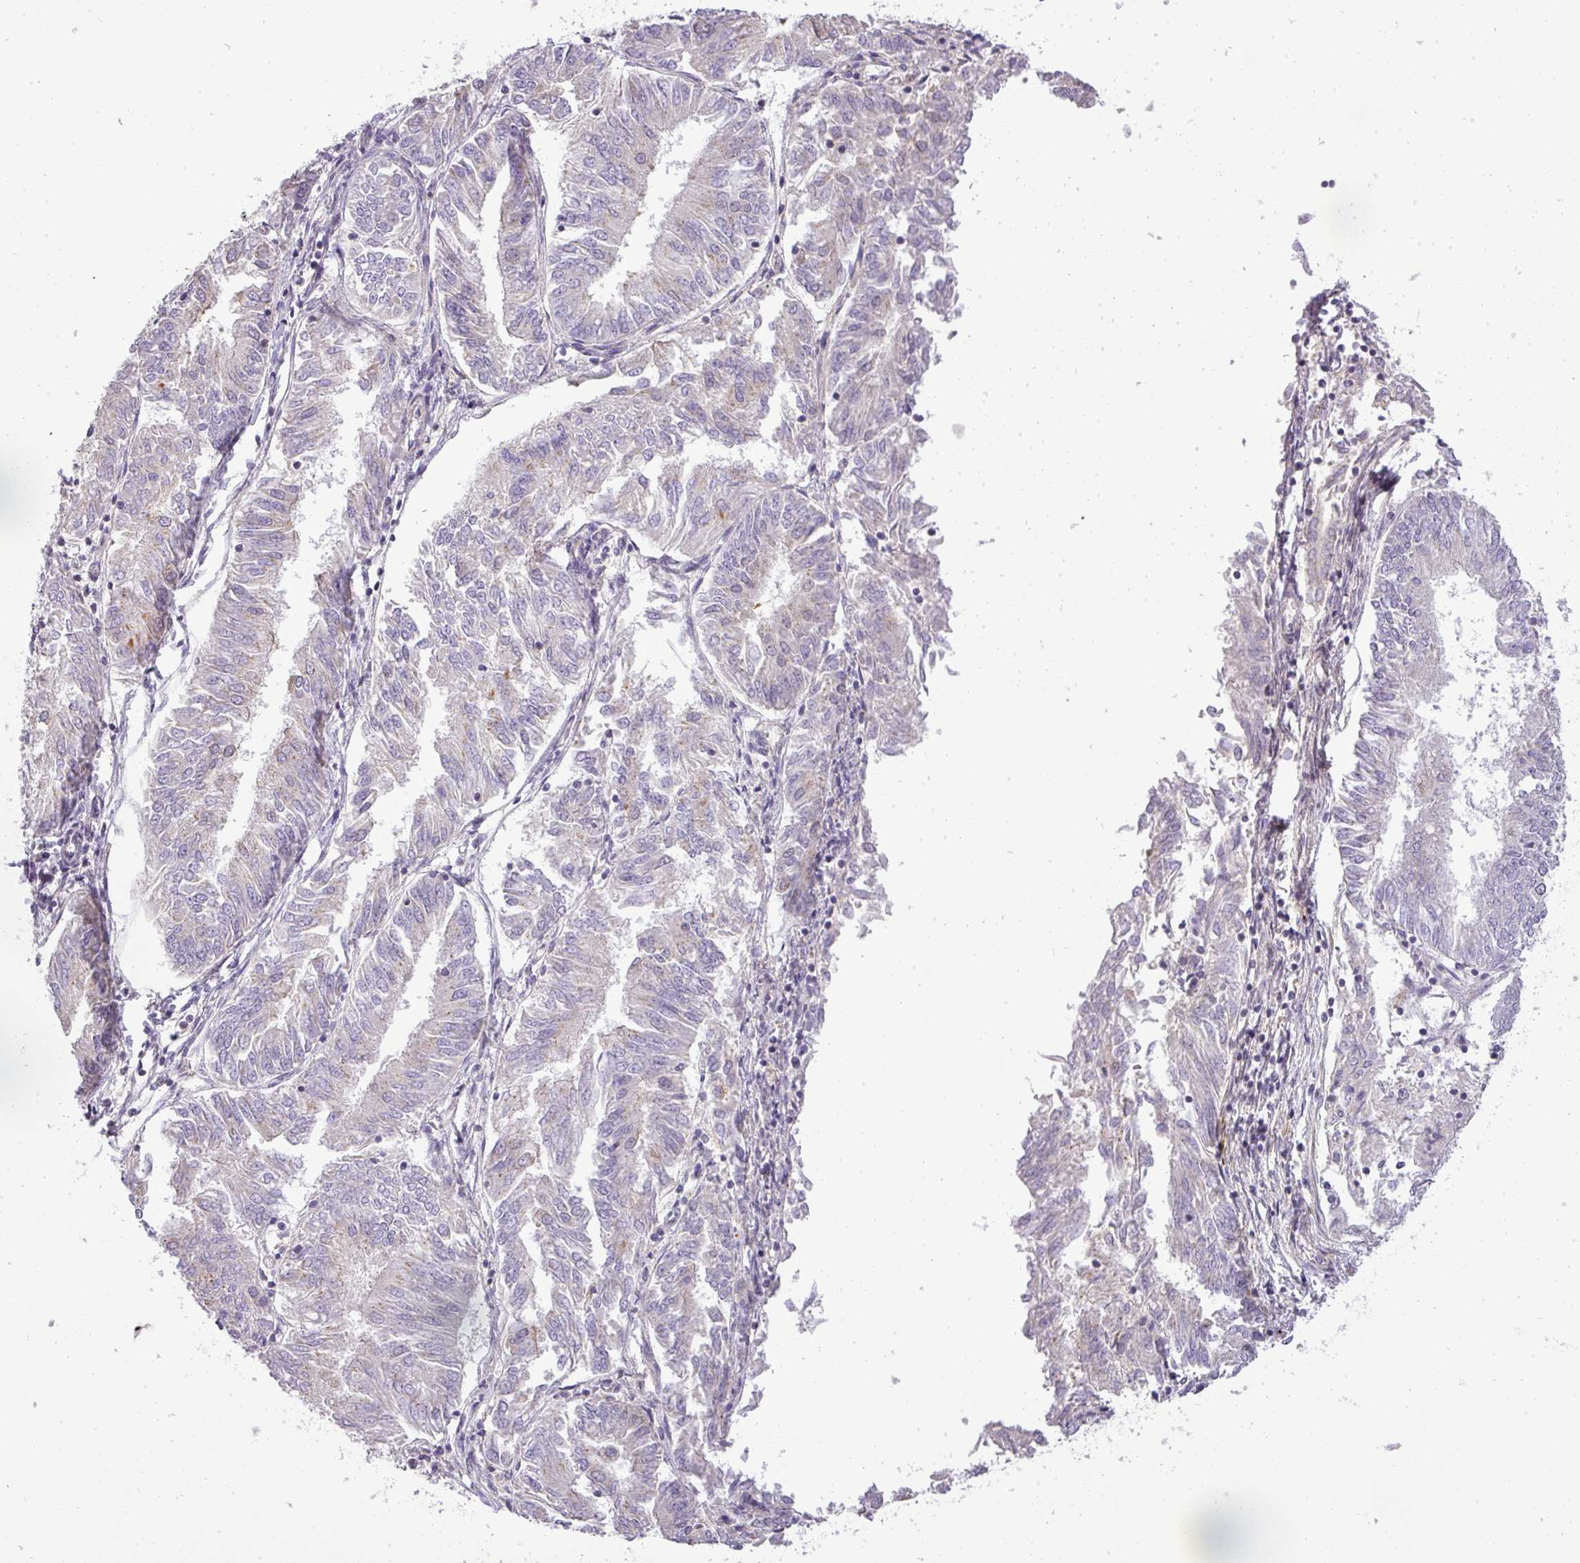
{"staining": {"intensity": "negative", "quantity": "none", "location": "none"}, "tissue": "endometrial cancer", "cell_type": "Tumor cells", "image_type": "cancer", "snomed": [{"axis": "morphology", "description": "Adenocarcinoma, NOS"}, {"axis": "topography", "description": "Endometrium"}], "caption": "Micrograph shows no significant protein expression in tumor cells of endometrial cancer.", "gene": "ZDHHC1", "patient": {"sex": "female", "age": 58}}